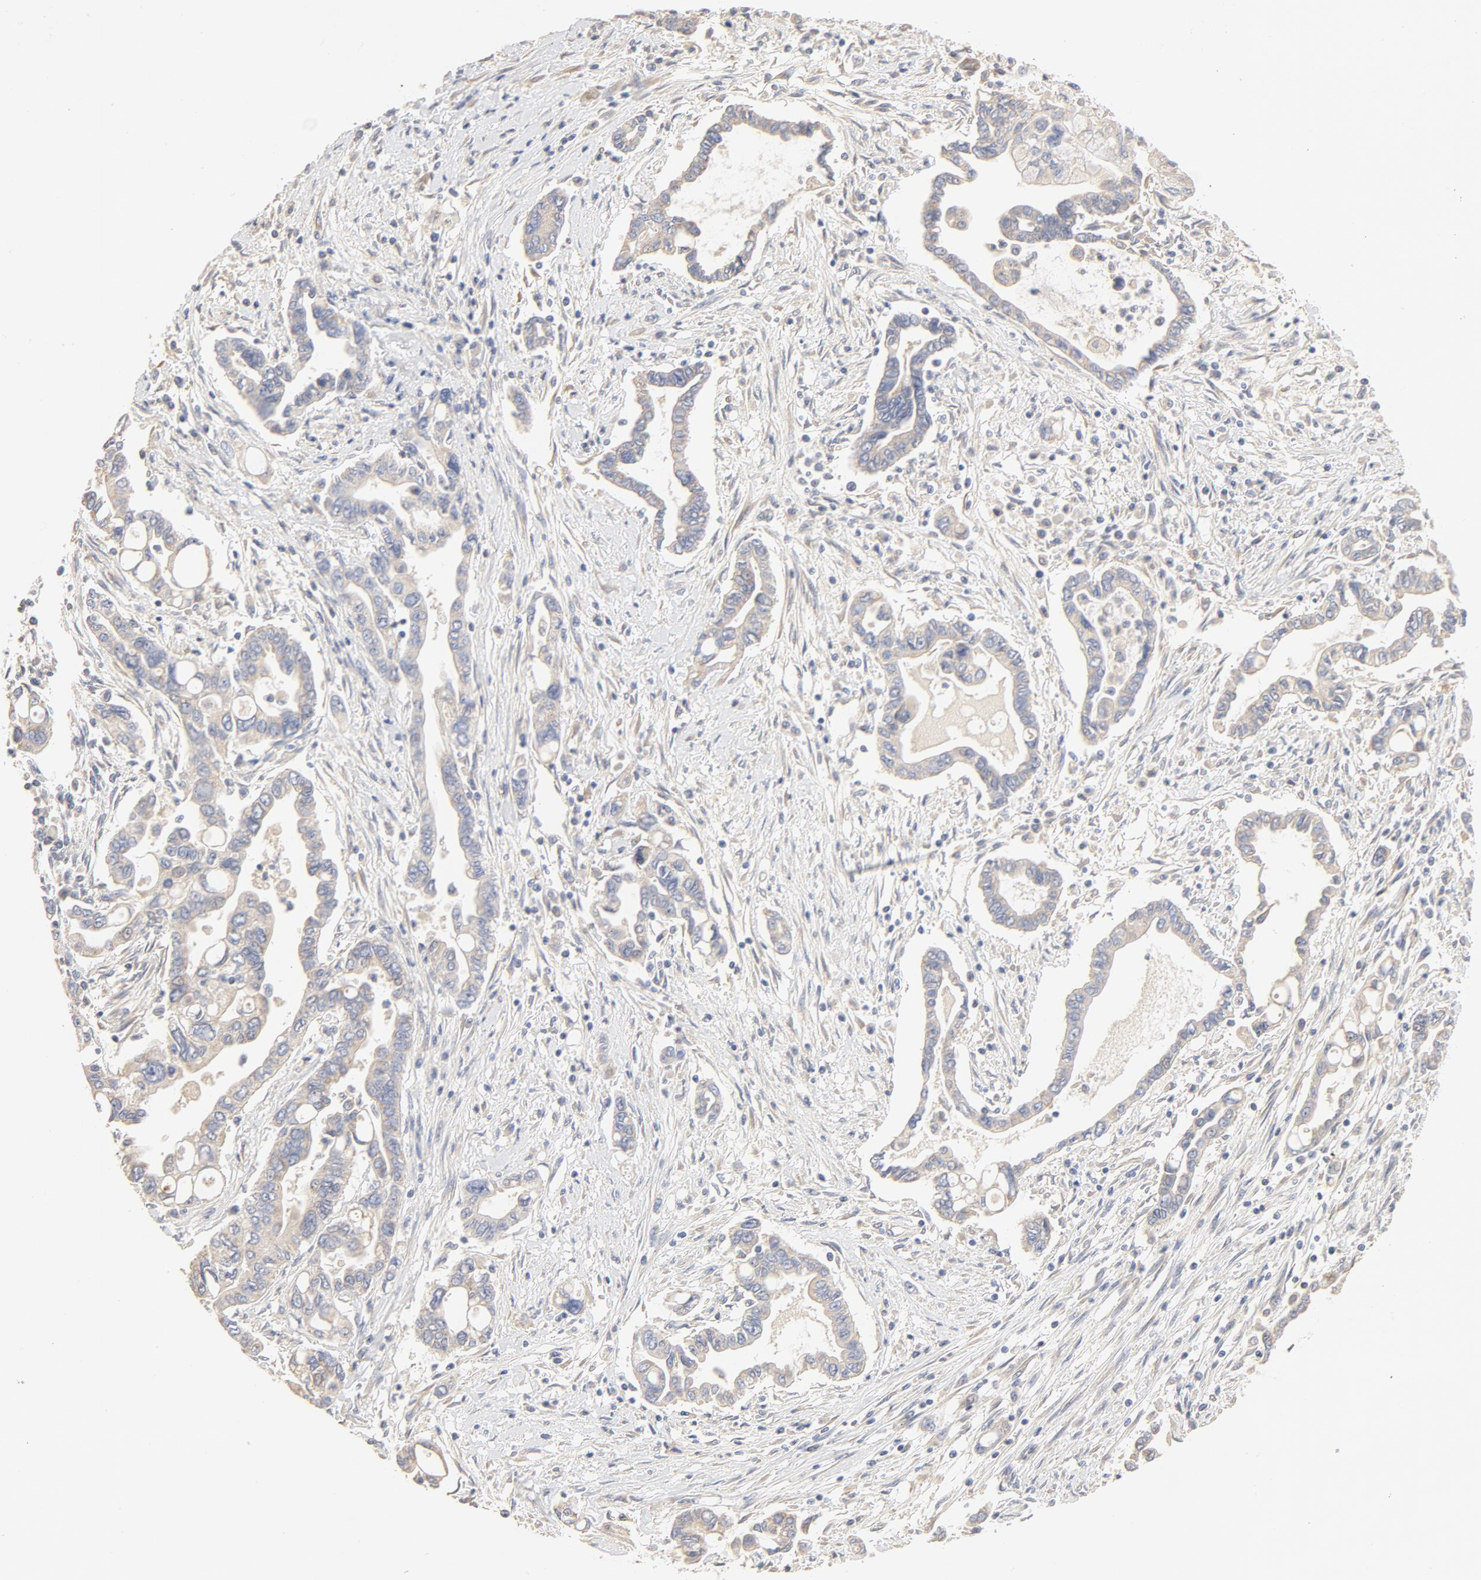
{"staining": {"intensity": "negative", "quantity": "none", "location": "none"}, "tissue": "pancreatic cancer", "cell_type": "Tumor cells", "image_type": "cancer", "snomed": [{"axis": "morphology", "description": "Adenocarcinoma, NOS"}, {"axis": "topography", "description": "Pancreas"}], "caption": "DAB immunohistochemical staining of human pancreatic cancer (adenocarcinoma) reveals no significant expression in tumor cells.", "gene": "FCGBP", "patient": {"sex": "female", "age": 57}}